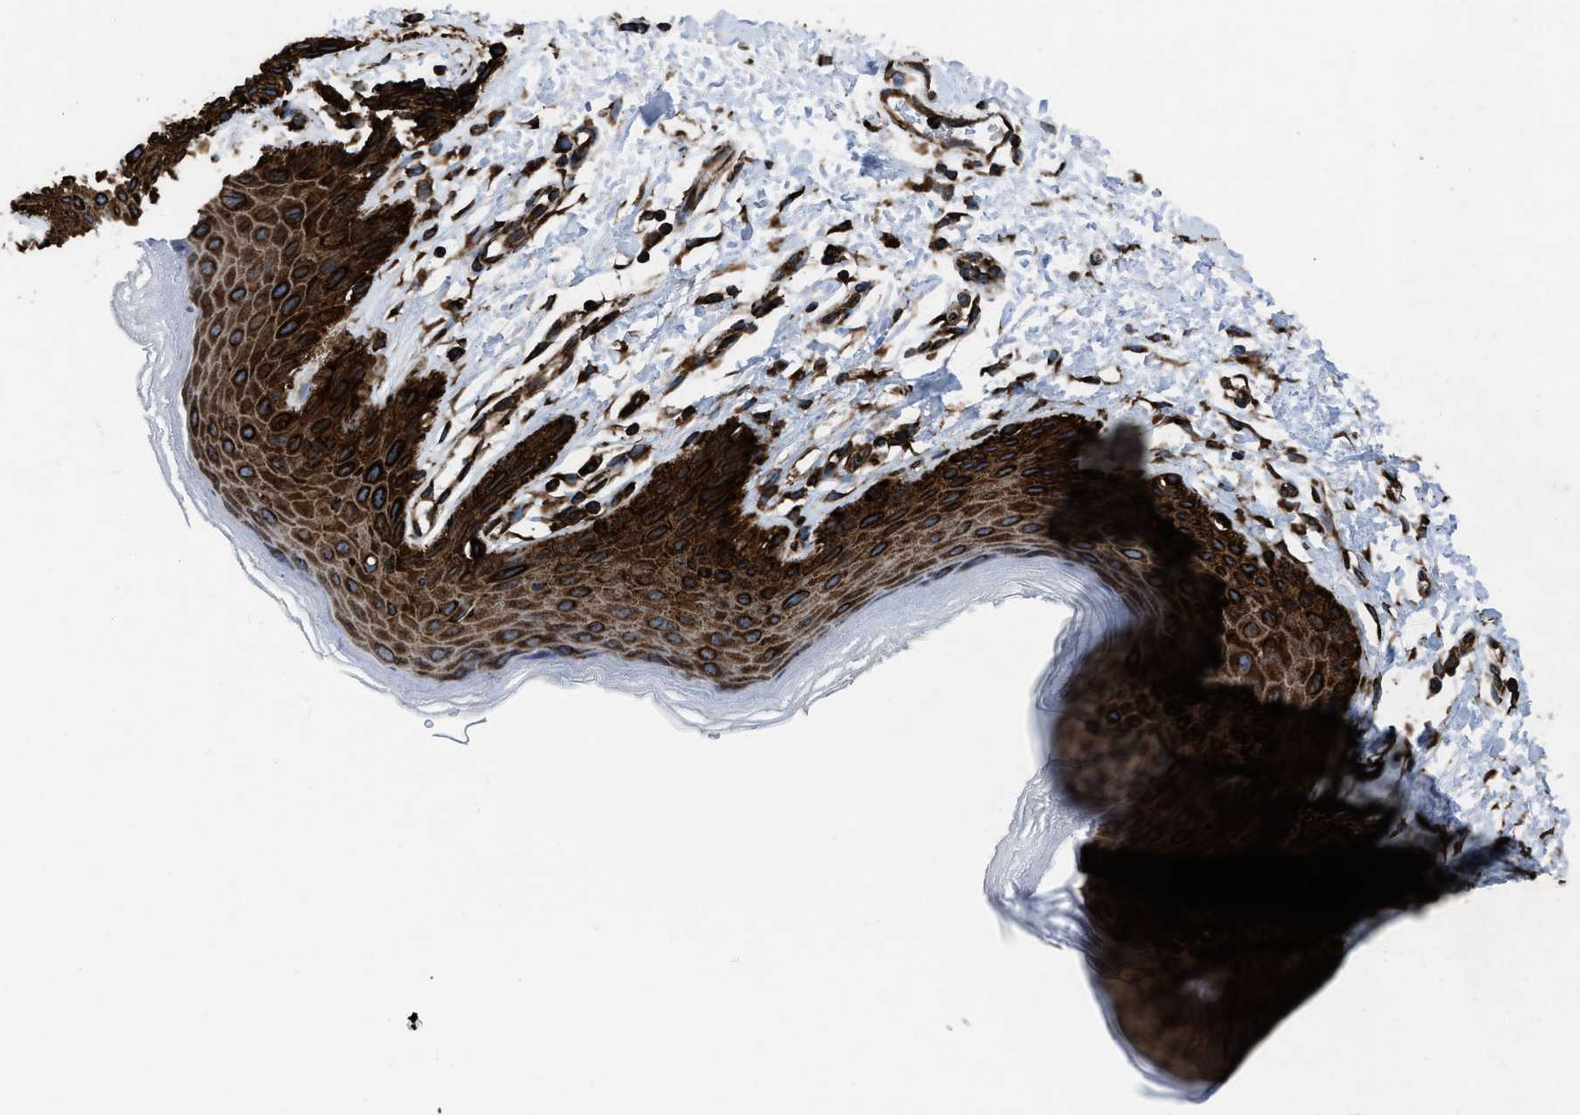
{"staining": {"intensity": "strong", "quantity": ">75%", "location": "cytoplasmic/membranous"}, "tissue": "skin", "cell_type": "Epidermal cells", "image_type": "normal", "snomed": [{"axis": "morphology", "description": "Normal tissue, NOS"}, {"axis": "topography", "description": "Anal"}], "caption": "Unremarkable skin was stained to show a protein in brown. There is high levels of strong cytoplasmic/membranous positivity in about >75% of epidermal cells.", "gene": "CAPRIN1", "patient": {"sex": "male", "age": 44}}